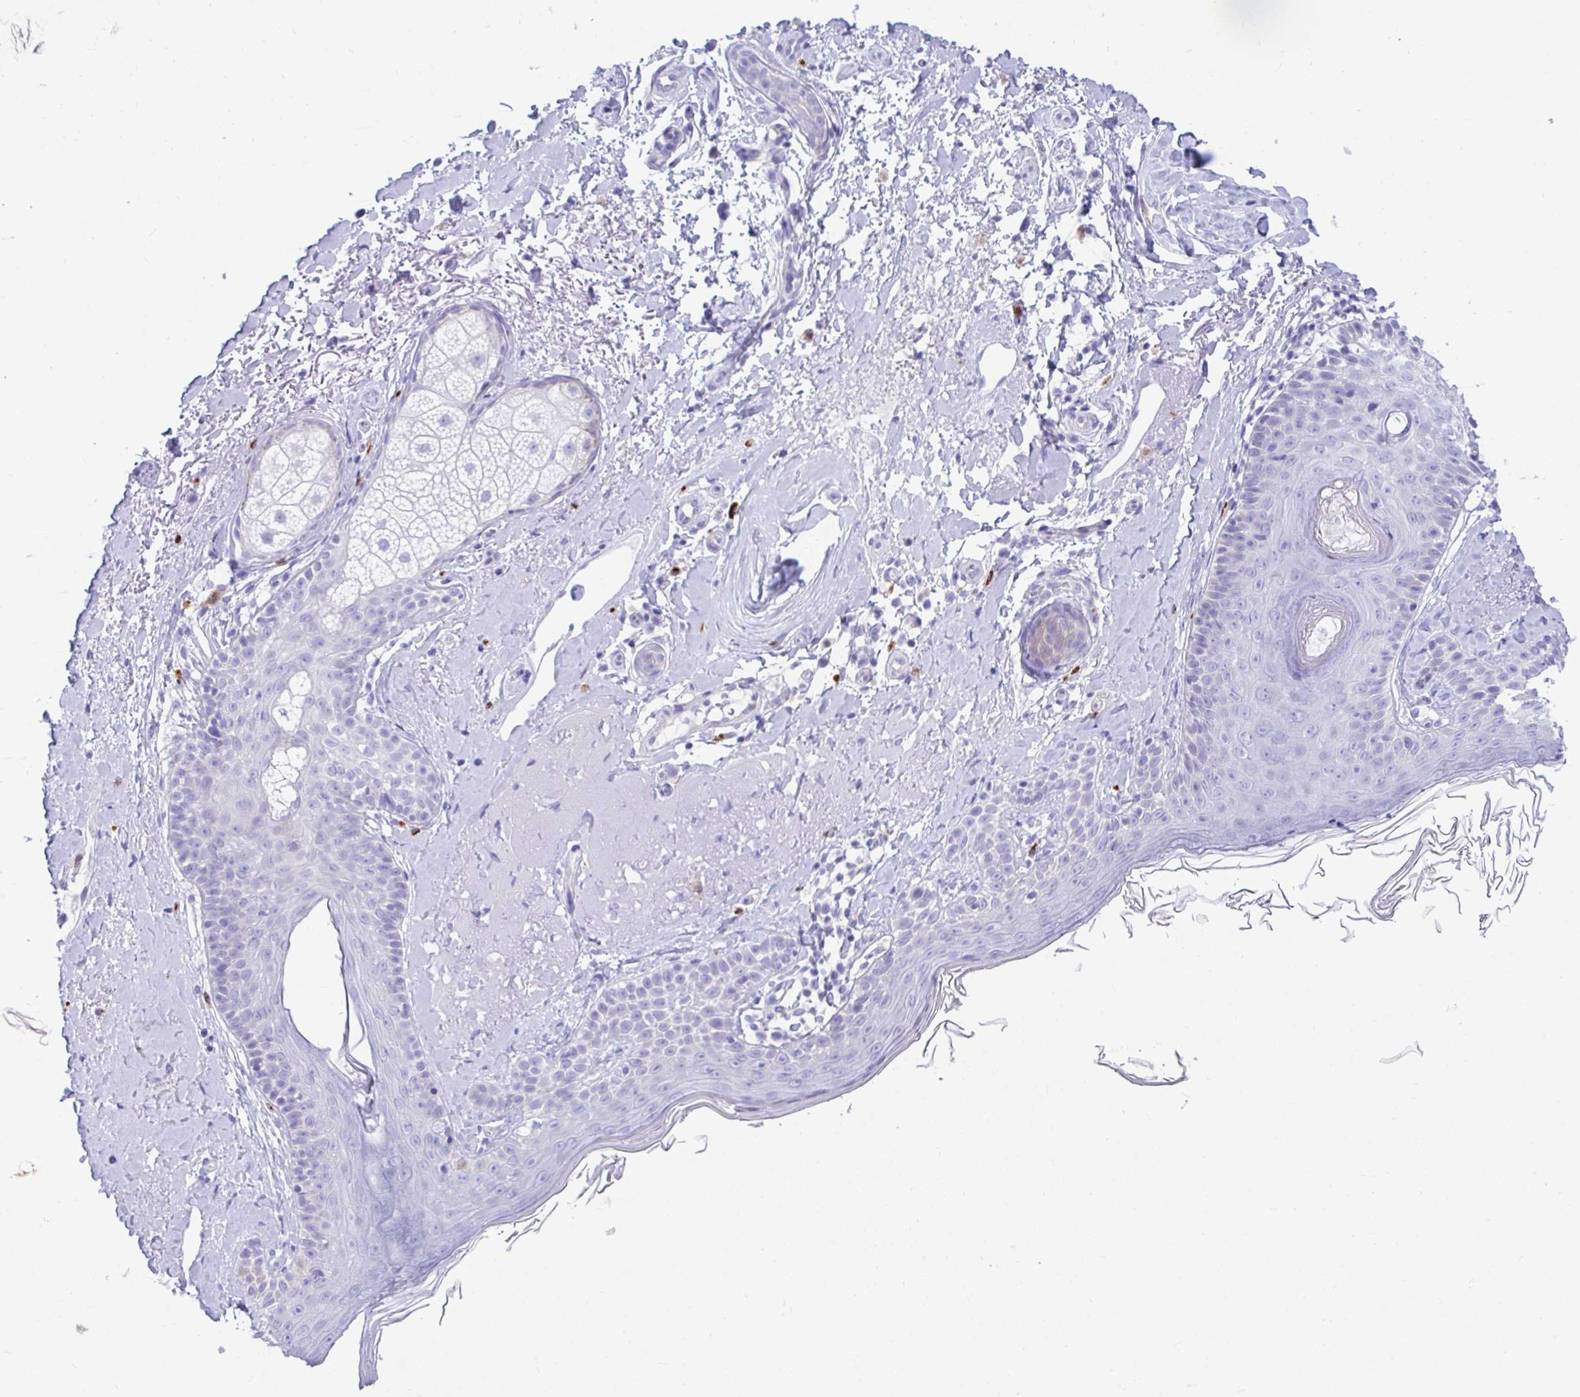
{"staining": {"intensity": "negative", "quantity": "none", "location": "none"}, "tissue": "skin", "cell_type": "Fibroblasts", "image_type": "normal", "snomed": [{"axis": "morphology", "description": "Normal tissue, NOS"}, {"axis": "topography", "description": "Skin"}], "caption": "Photomicrograph shows no protein staining in fibroblasts of normal skin. (DAB (3,3'-diaminobenzidine) immunohistochemistry, high magnification).", "gene": "SHISA8", "patient": {"sex": "male", "age": 73}}